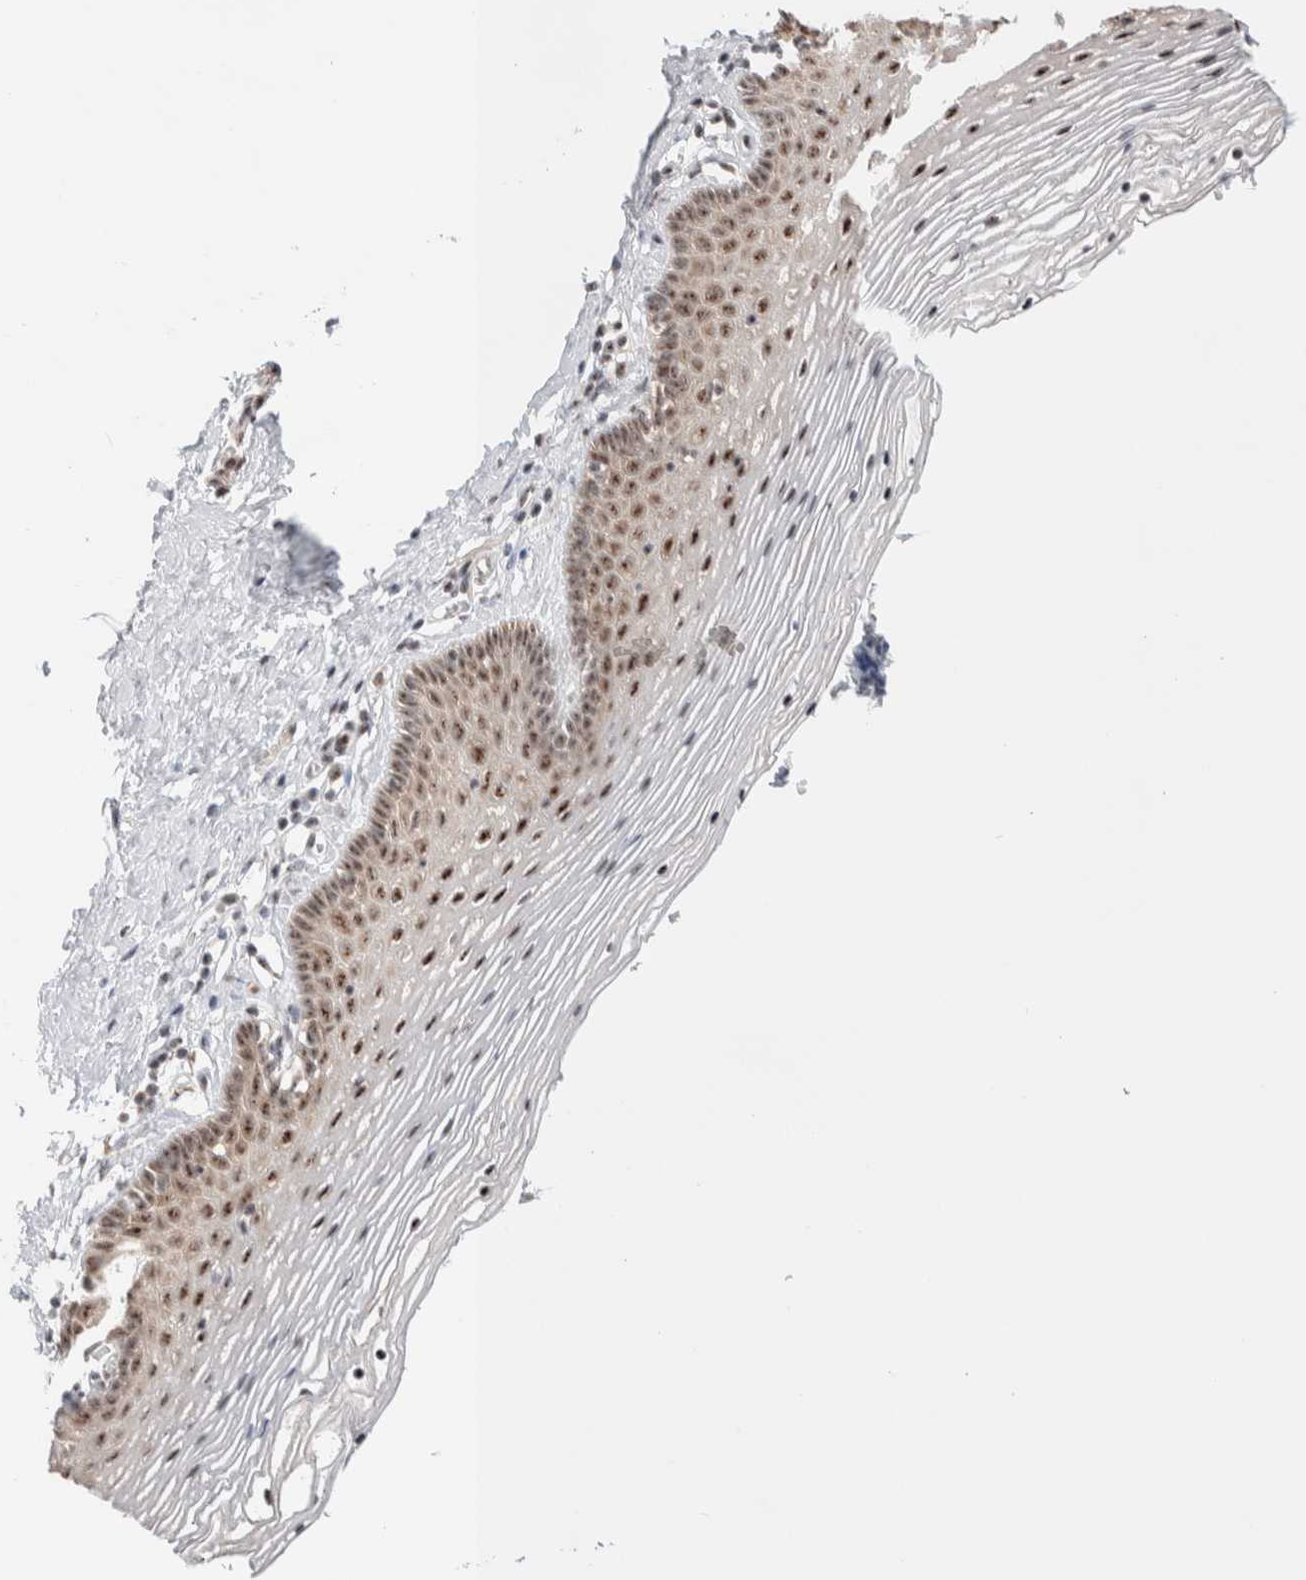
{"staining": {"intensity": "strong", "quantity": ">75%", "location": "nuclear"}, "tissue": "vagina", "cell_type": "Squamous epithelial cells", "image_type": "normal", "snomed": [{"axis": "morphology", "description": "Normal tissue, NOS"}, {"axis": "topography", "description": "Vagina"}], "caption": "Brown immunohistochemical staining in normal vagina exhibits strong nuclear expression in approximately >75% of squamous epithelial cells.", "gene": "ZNF695", "patient": {"sex": "female", "age": 32}}